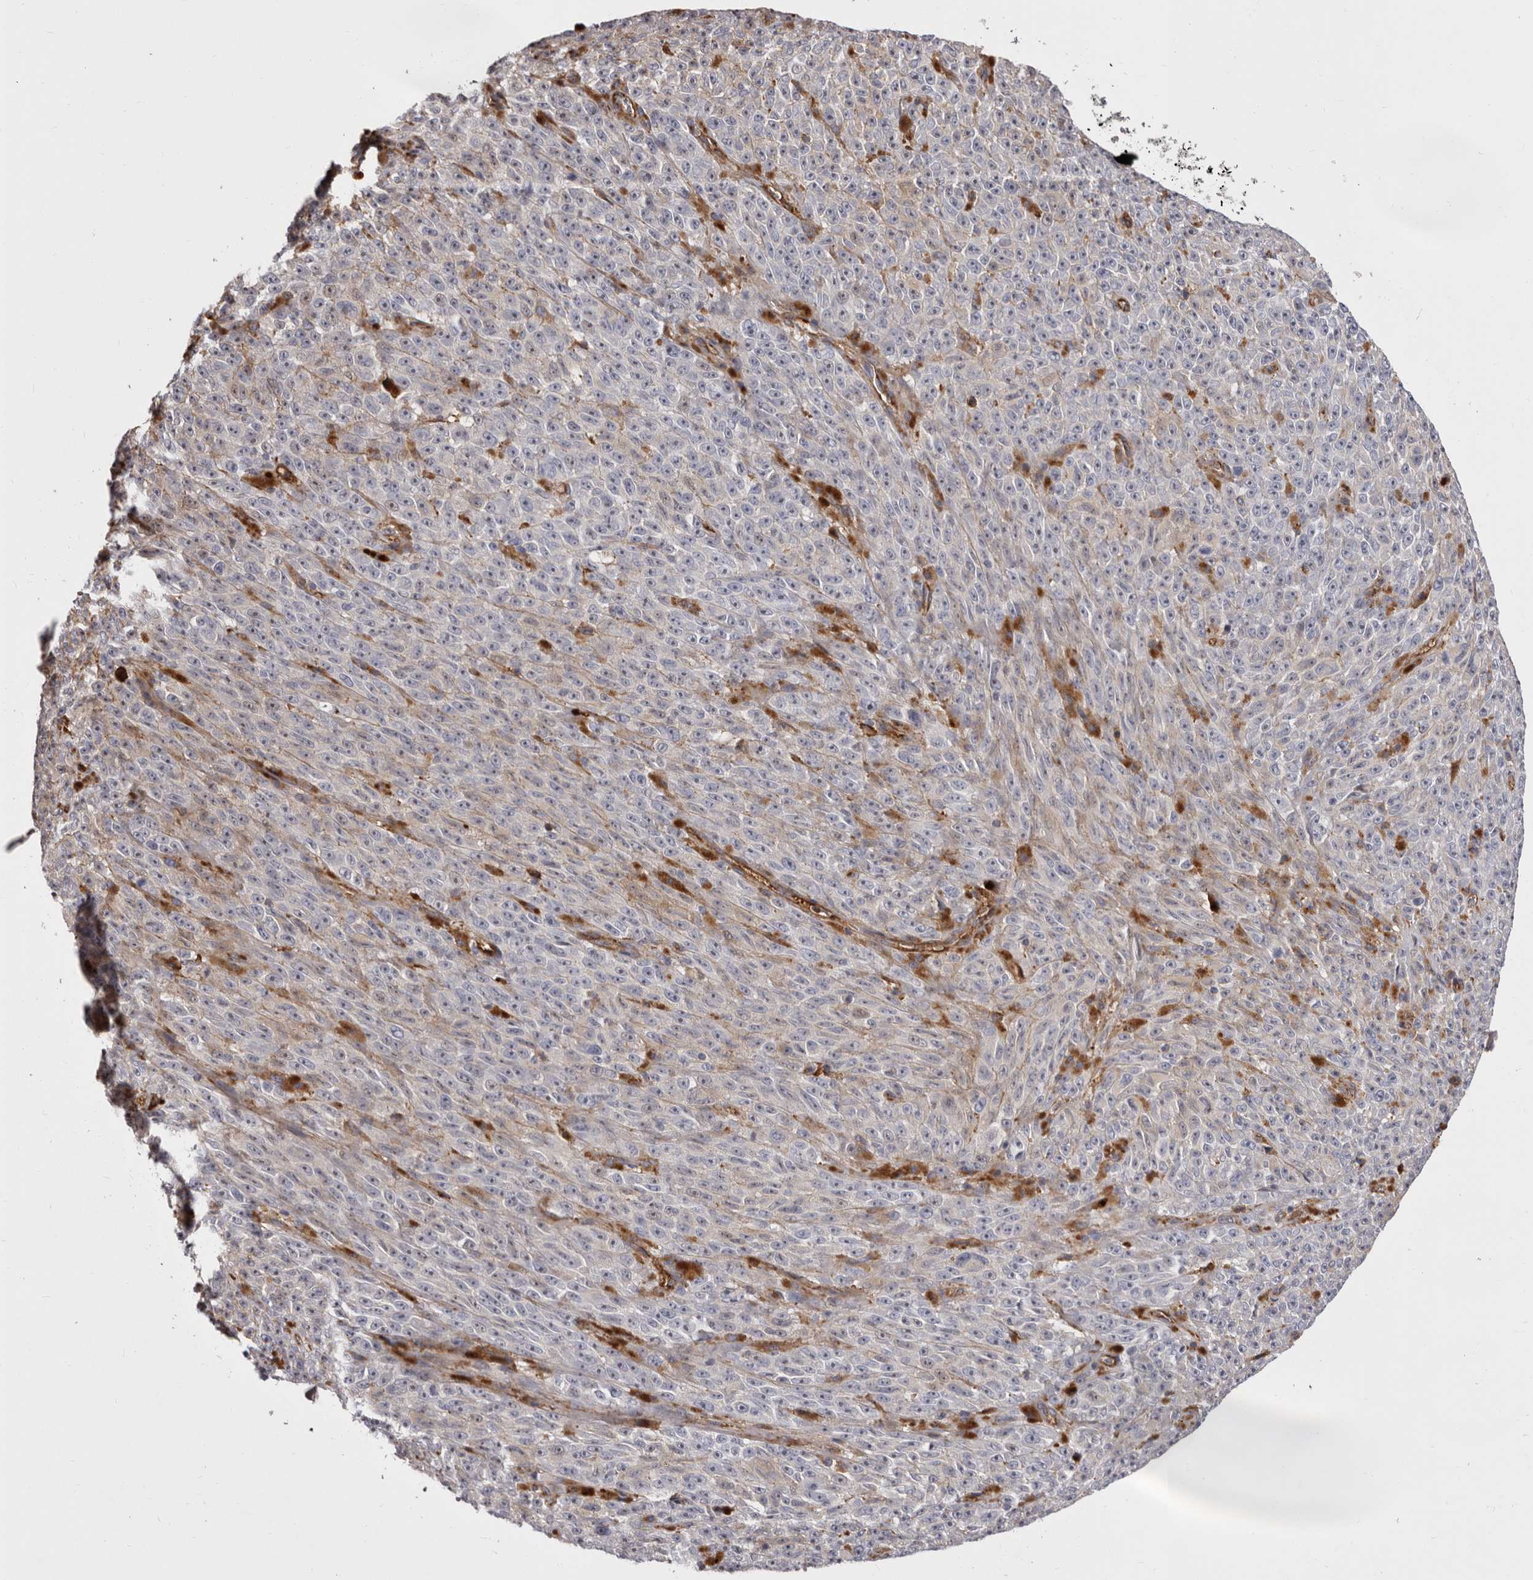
{"staining": {"intensity": "negative", "quantity": "none", "location": "none"}, "tissue": "melanoma", "cell_type": "Tumor cells", "image_type": "cancer", "snomed": [{"axis": "morphology", "description": "Malignant melanoma, NOS"}, {"axis": "topography", "description": "Skin"}], "caption": "Photomicrograph shows no protein expression in tumor cells of melanoma tissue.", "gene": "NUBPL", "patient": {"sex": "female", "age": 82}}